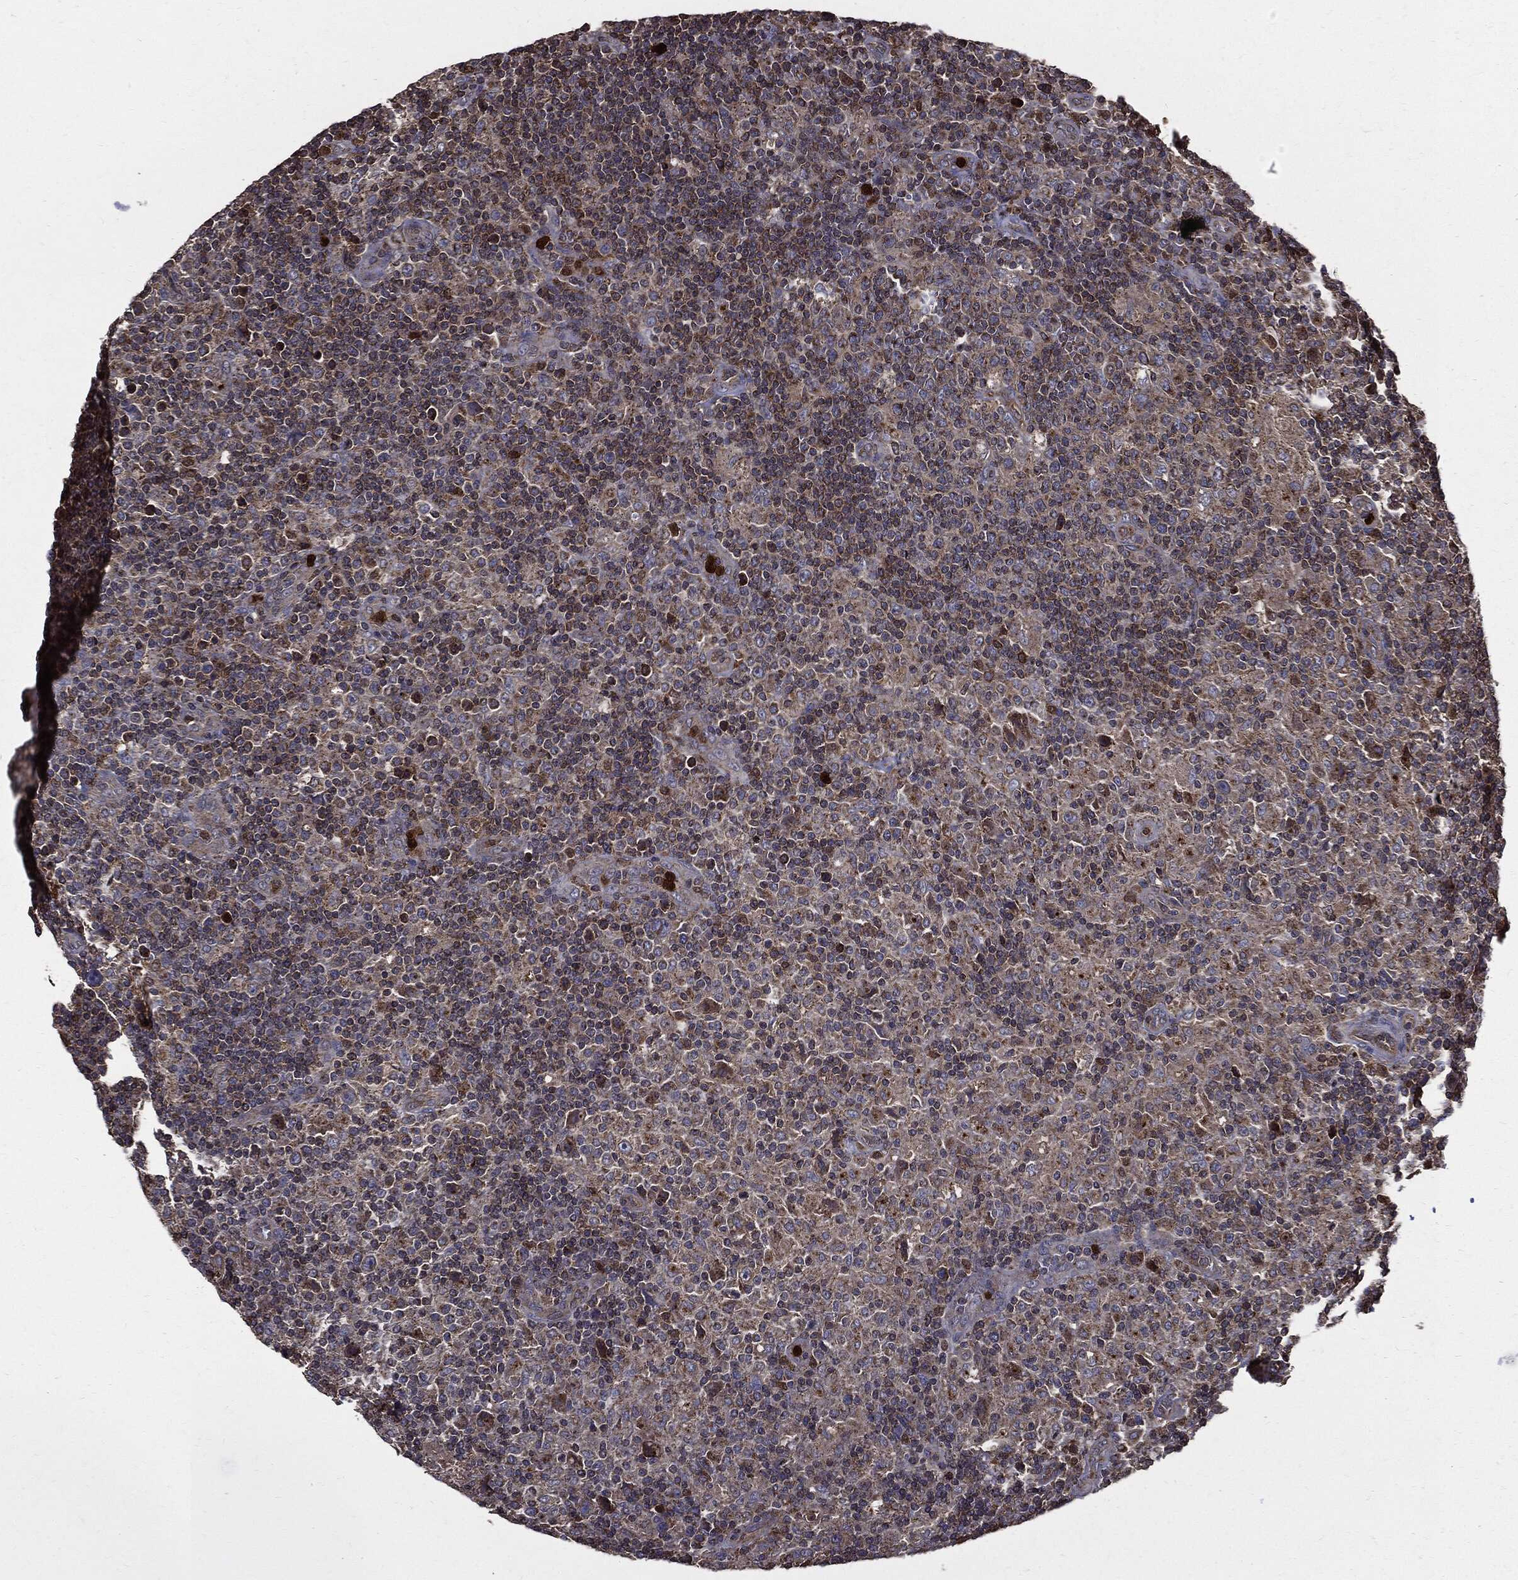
{"staining": {"intensity": "weak", "quantity": "25%-75%", "location": "cytoplasmic/membranous"}, "tissue": "lymphoma", "cell_type": "Tumor cells", "image_type": "cancer", "snomed": [{"axis": "morphology", "description": "Hodgkin's disease, NOS"}, {"axis": "topography", "description": "Lymph node"}], "caption": "Lymphoma tissue displays weak cytoplasmic/membranous positivity in approximately 25%-75% of tumor cells, visualized by immunohistochemistry.", "gene": "PDCD6IP", "patient": {"sex": "male", "age": 70}}